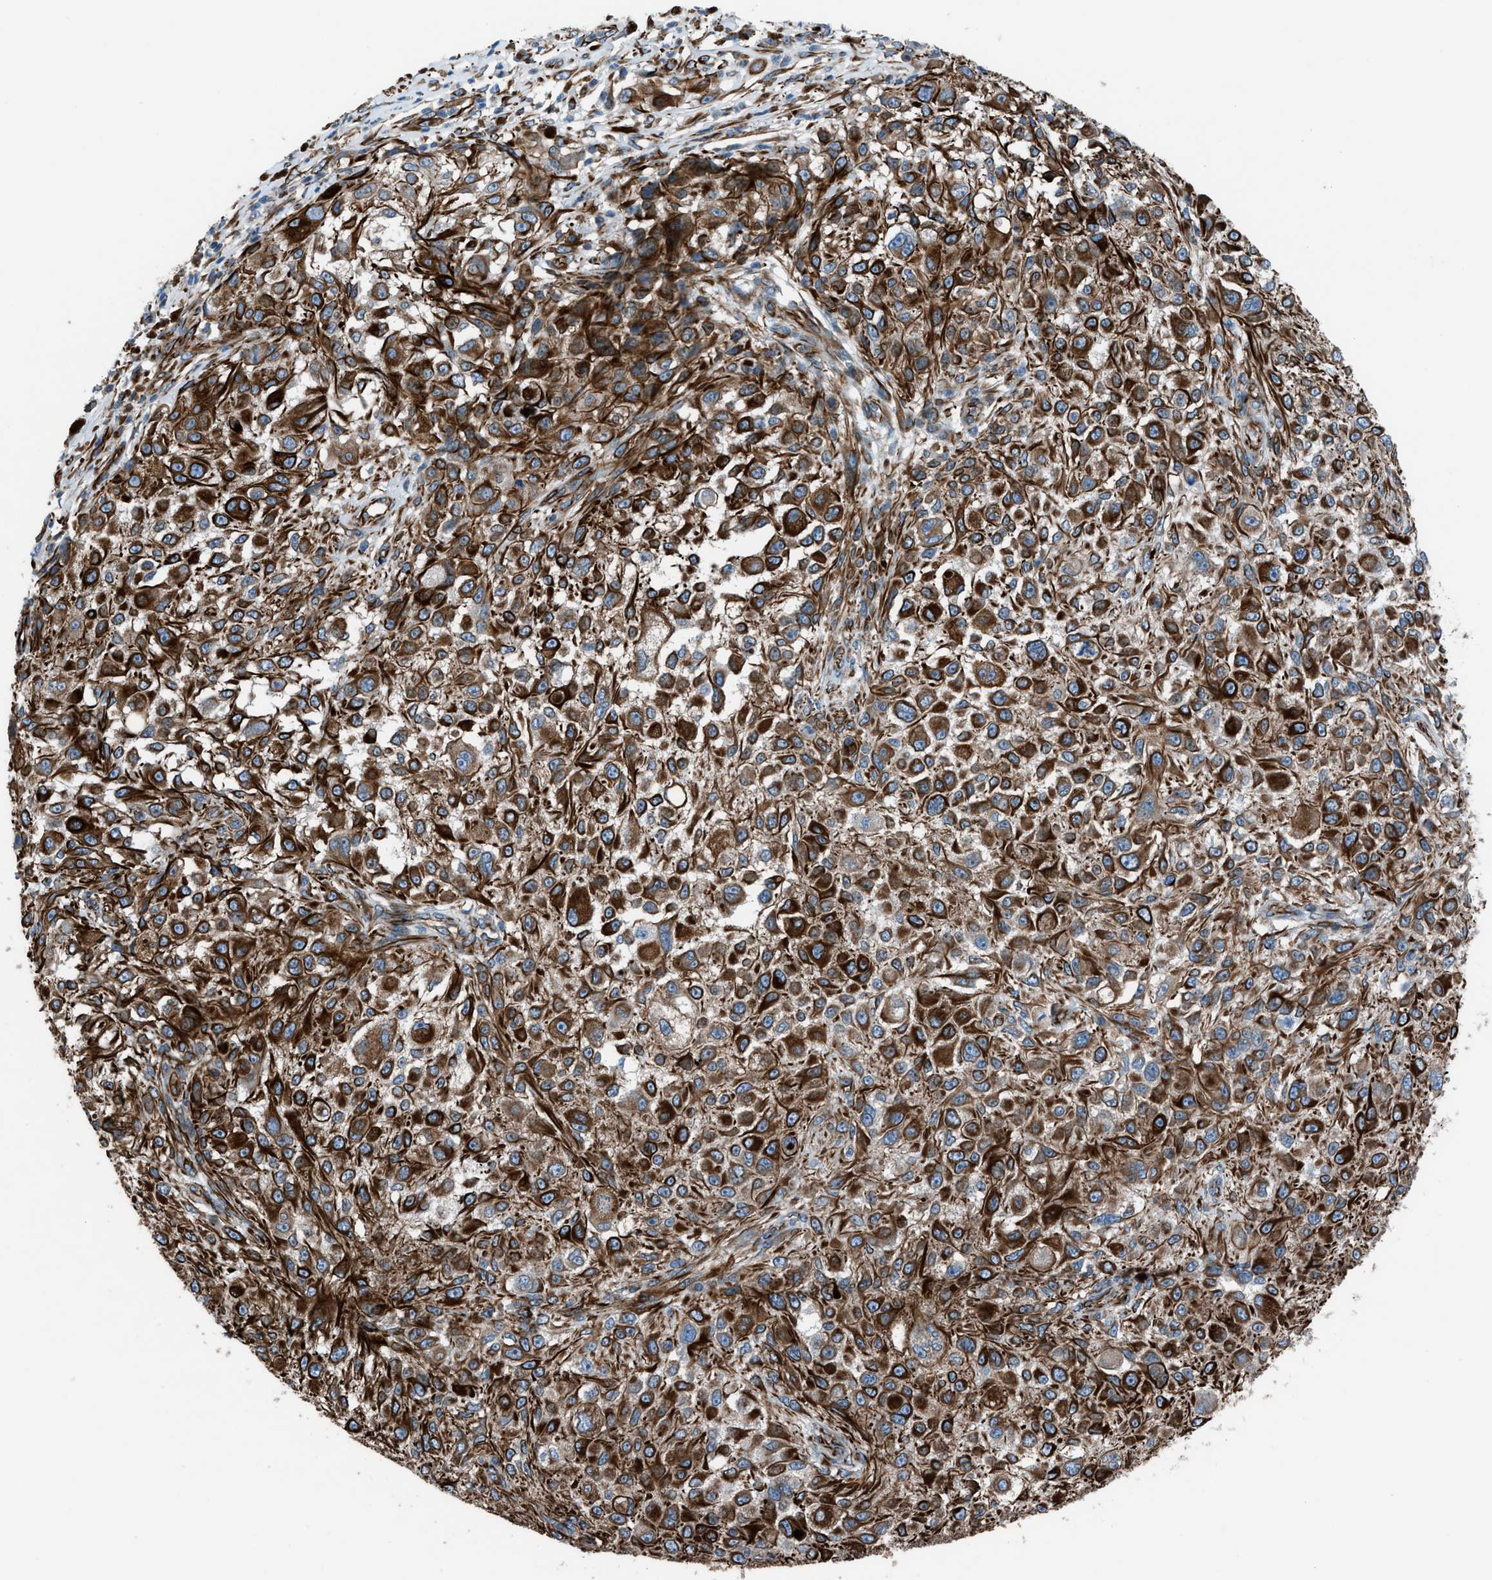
{"staining": {"intensity": "strong", "quantity": ">75%", "location": "cytoplasmic/membranous"}, "tissue": "melanoma", "cell_type": "Tumor cells", "image_type": "cancer", "snomed": [{"axis": "morphology", "description": "Necrosis, NOS"}, {"axis": "morphology", "description": "Malignant melanoma, NOS"}, {"axis": "topography", "description": "Skin"}], "caption": "Strong cytoplasmic/membranous positivity is identified in approximately >75% of tumor cells in malignant melanoma.", "gene": "CABP7", "patient": {"sex": "female", "age": 87}}